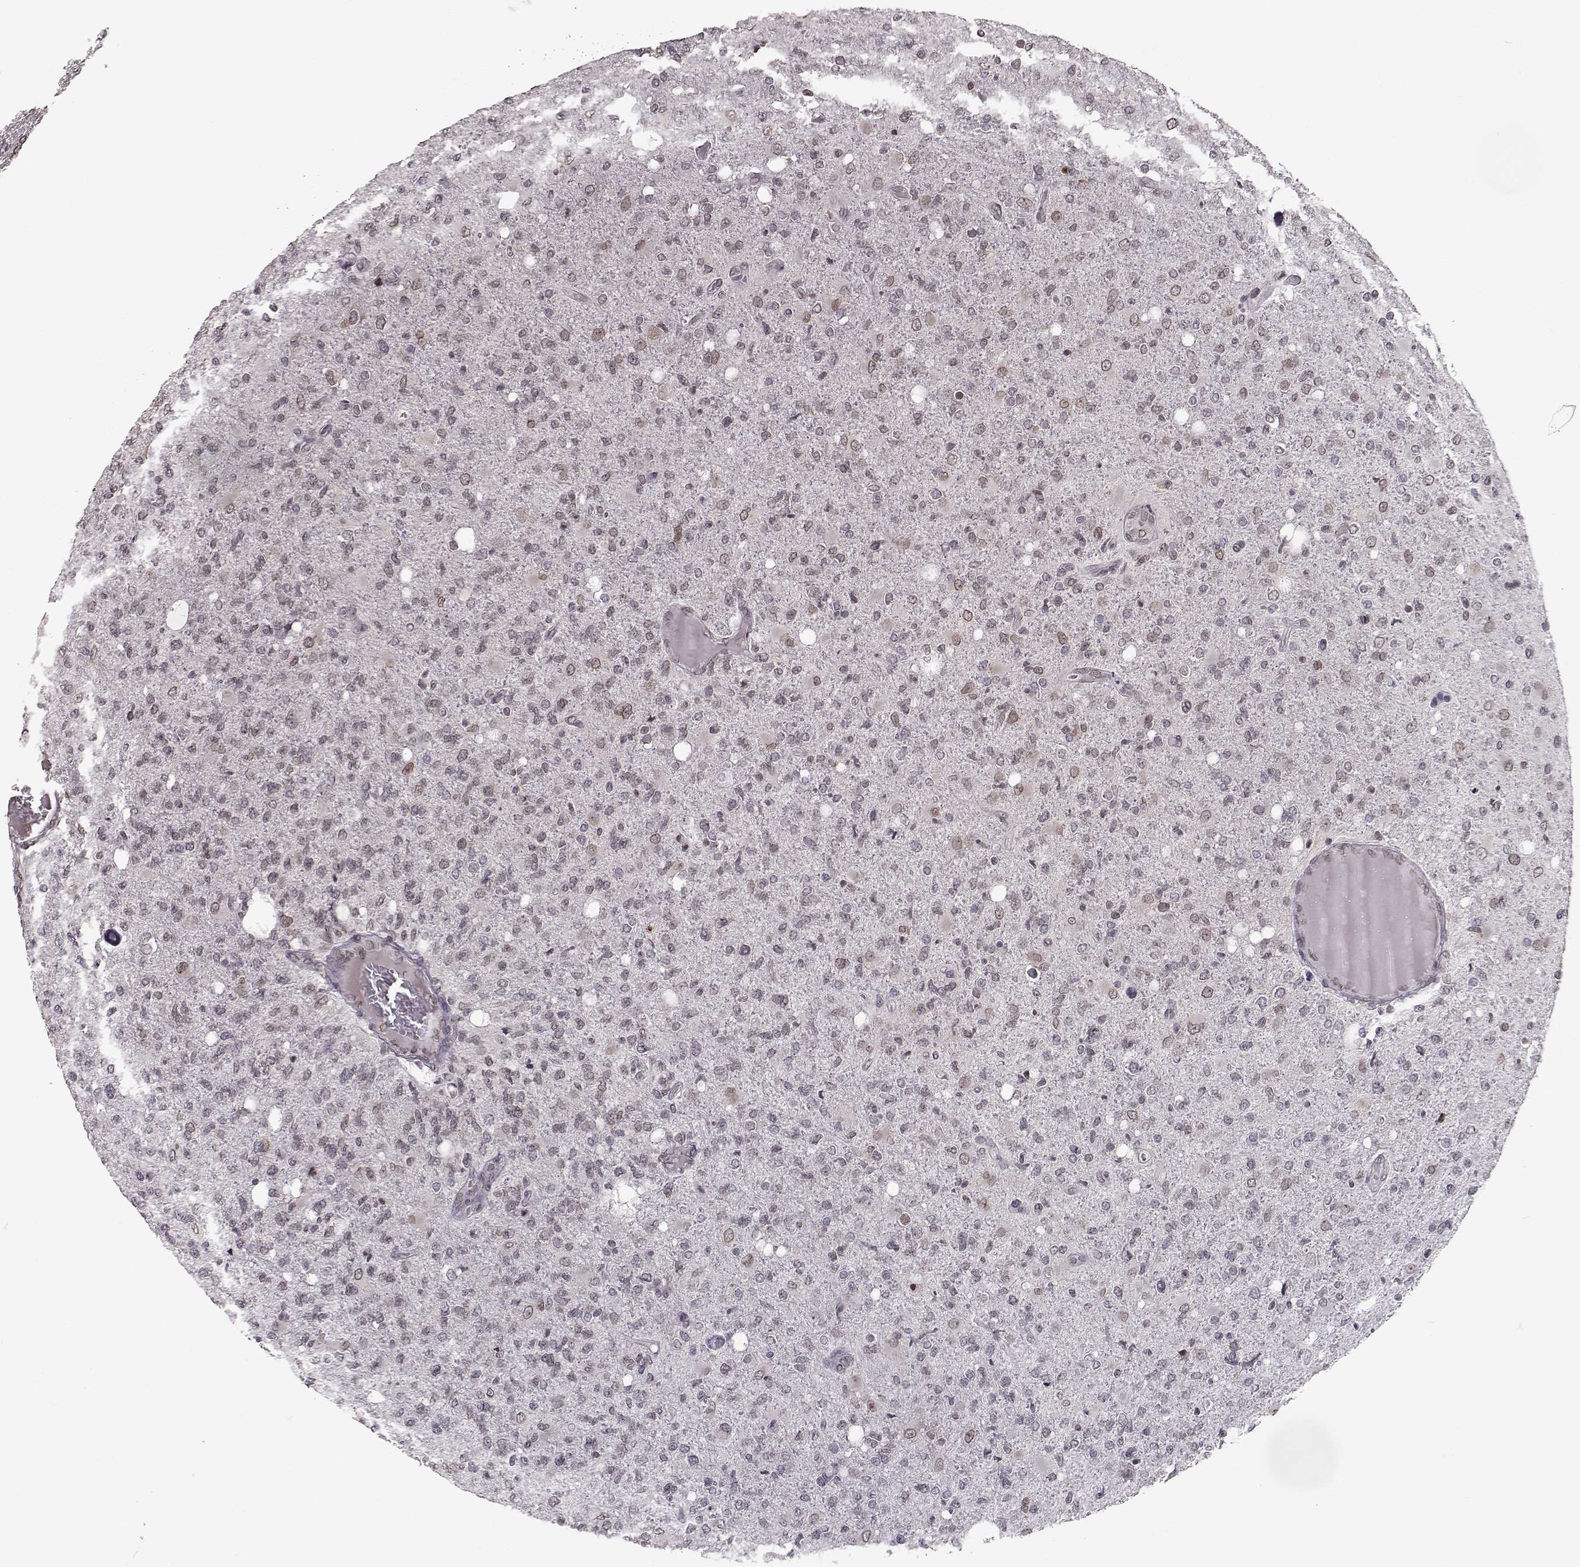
{"staining": {"intensity": "negative", "quantity": "none", "location": "none"}, "tissue": "glioma", "cell_type": "Tumor cells", "image_type": "cancer", "snomed": [{"axis": "morphology", "description": "Glioma, malignant, High grade"}, {"axis": "topography", "description": "Cerebral cortex"}], "caption": "Tumor cells are negative for protein expression in human malignant glioma (high-grade).", "gene": "NUP37", "patient": {"sex": "male", "age": 70}}